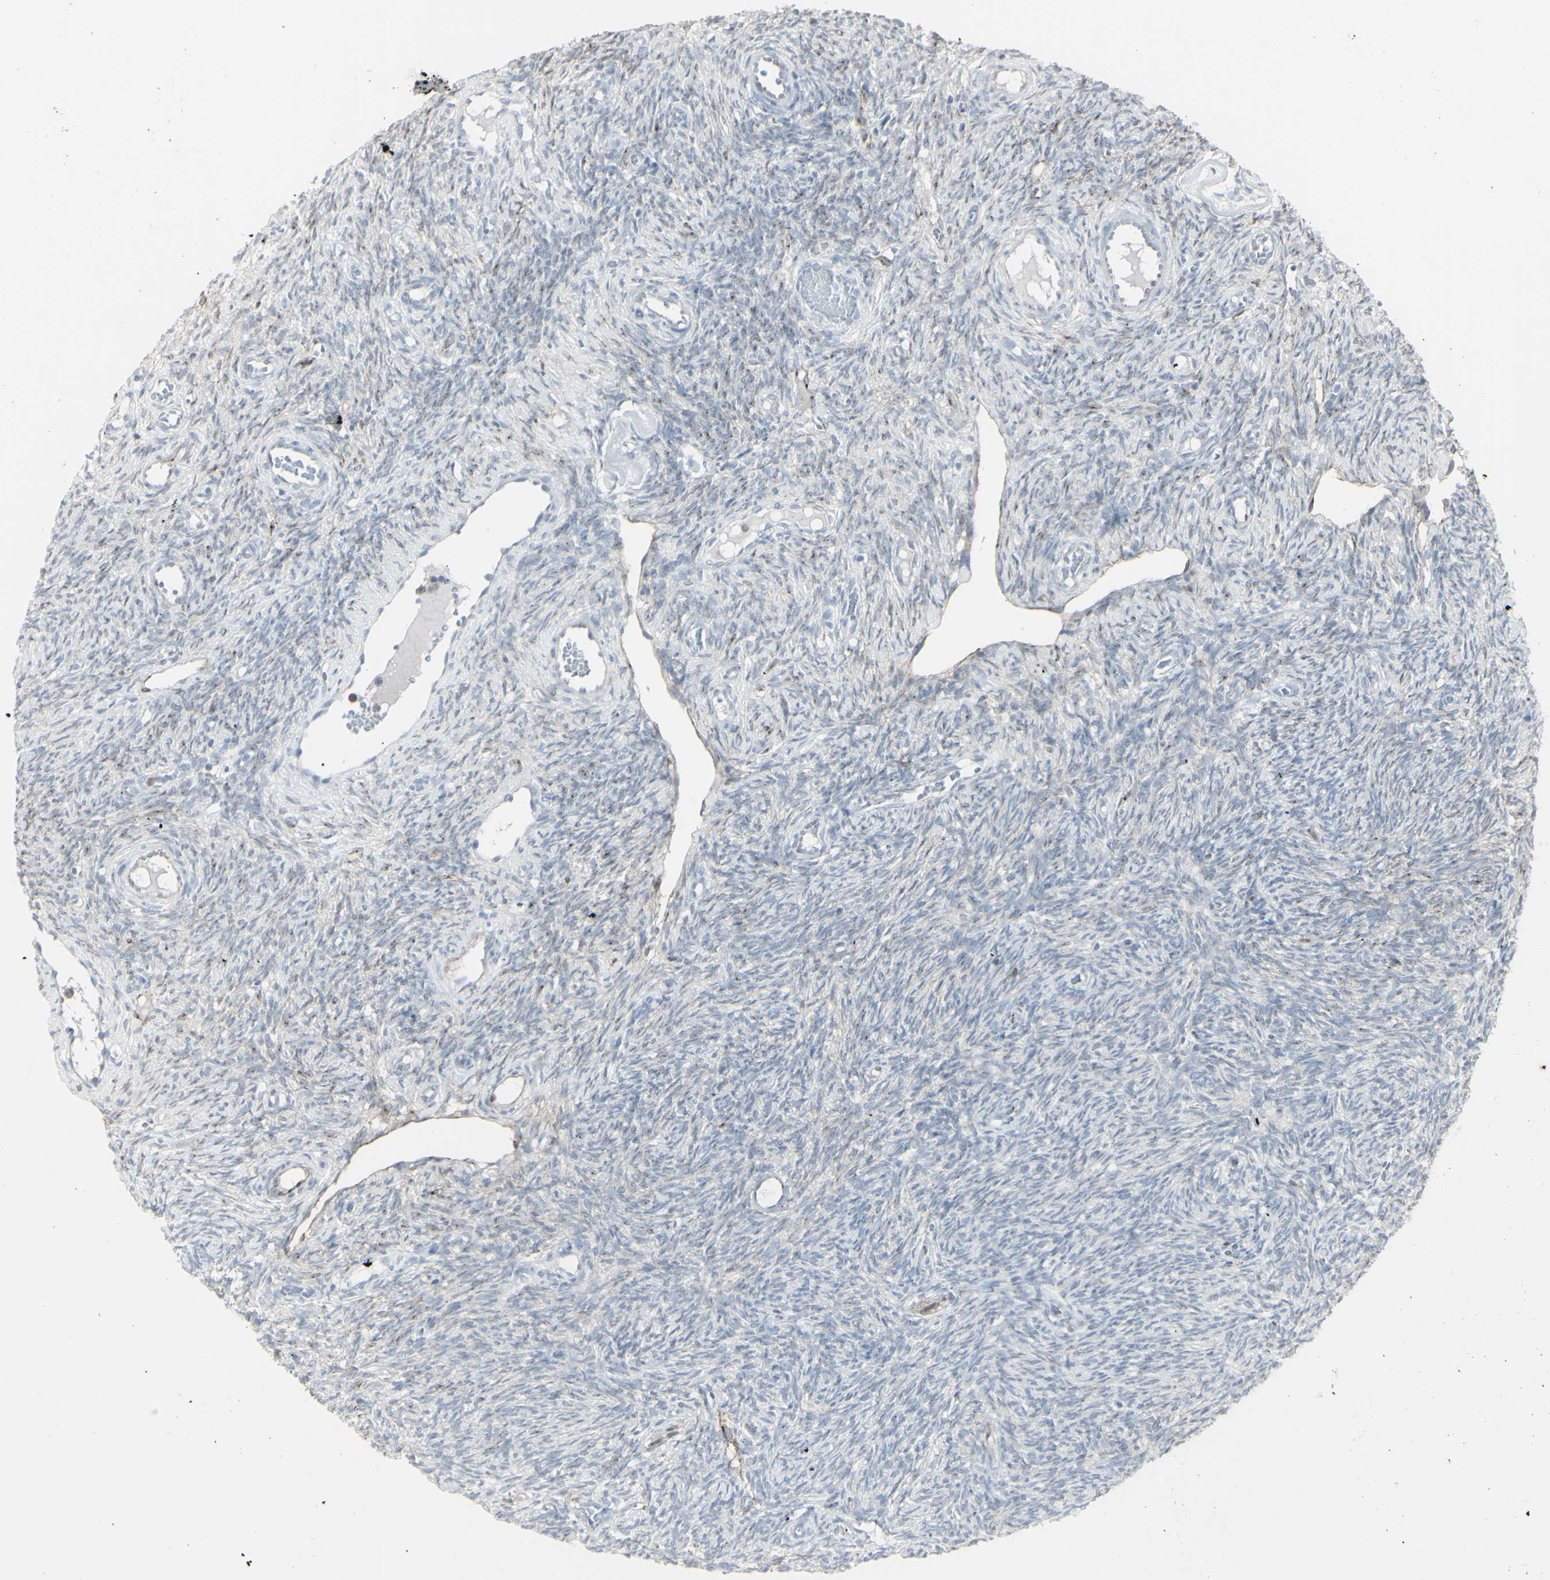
{"staining": {"intensity": "negative", "quantity": "none", "location": "none"}, "tissue": "ovary", "cell_type": "Ovarian stroma cells", "image_type": "normal", "snomed": [{"axis": "morphology", "description": "Normal tissue, NOS"}, {"axis": "topography", "description": "Ovary"}], "caption": "This is an immunohistochemistry (IHC) histopathology image of unremarkable ovary. There is no staining in ovarian stroma cells.", "gene": "GJA1", "patient": {"sex": "female", "age": 35}}